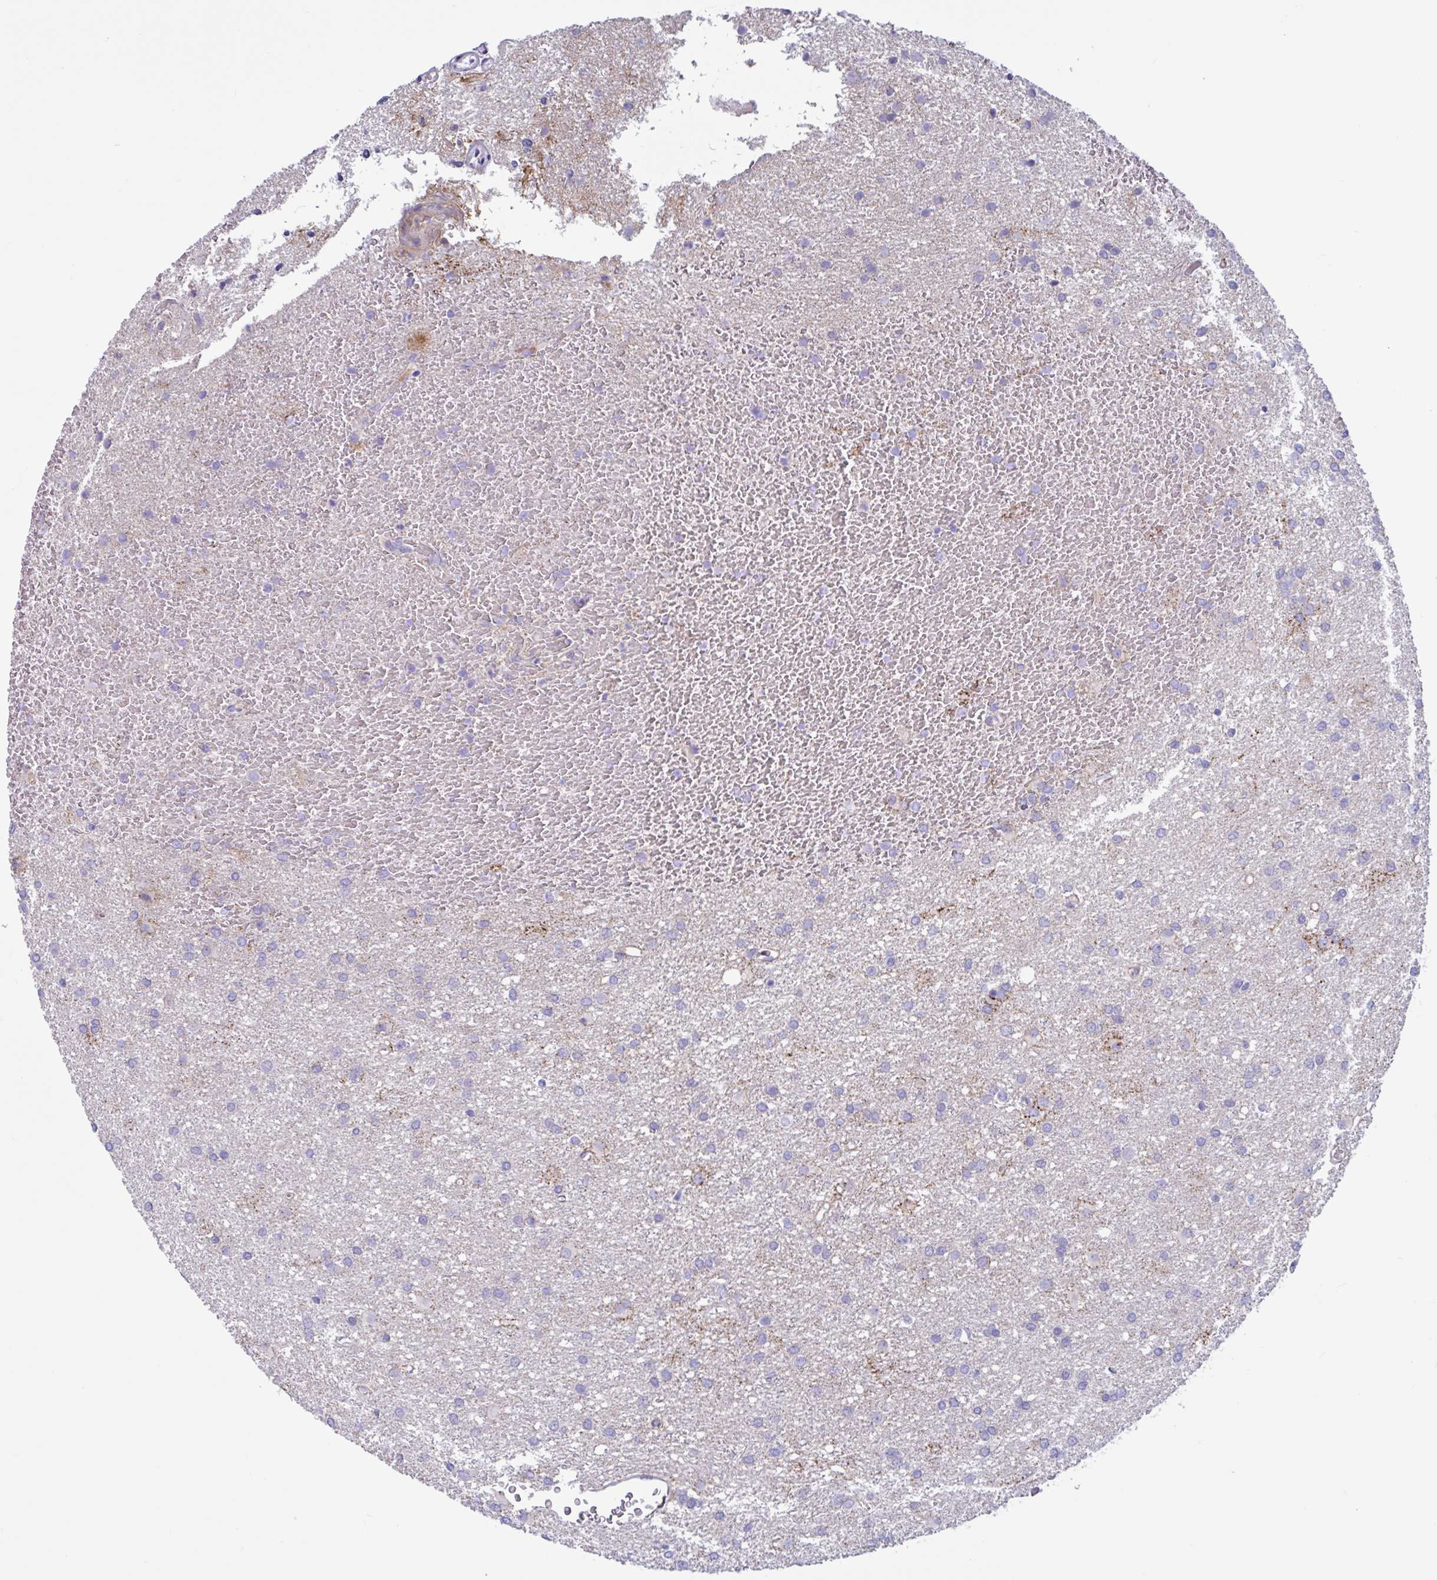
{"staining": {"intensity": "negative", "quantity": "none", "location": "none"}, "tissue": "glioma", "cell_type": "Tumor cells", "image_type": "cancer", "snomed": [{"axis": "morphology", "description": "Glioma, malignant, High grade"}, {"axis": "topography", "description": "Brain"}], "caption": "Tumor cells are negative for protein expression in human glioma.", "gene": "SLC66A1", "patient": {"sex": "female", "age": 50}}